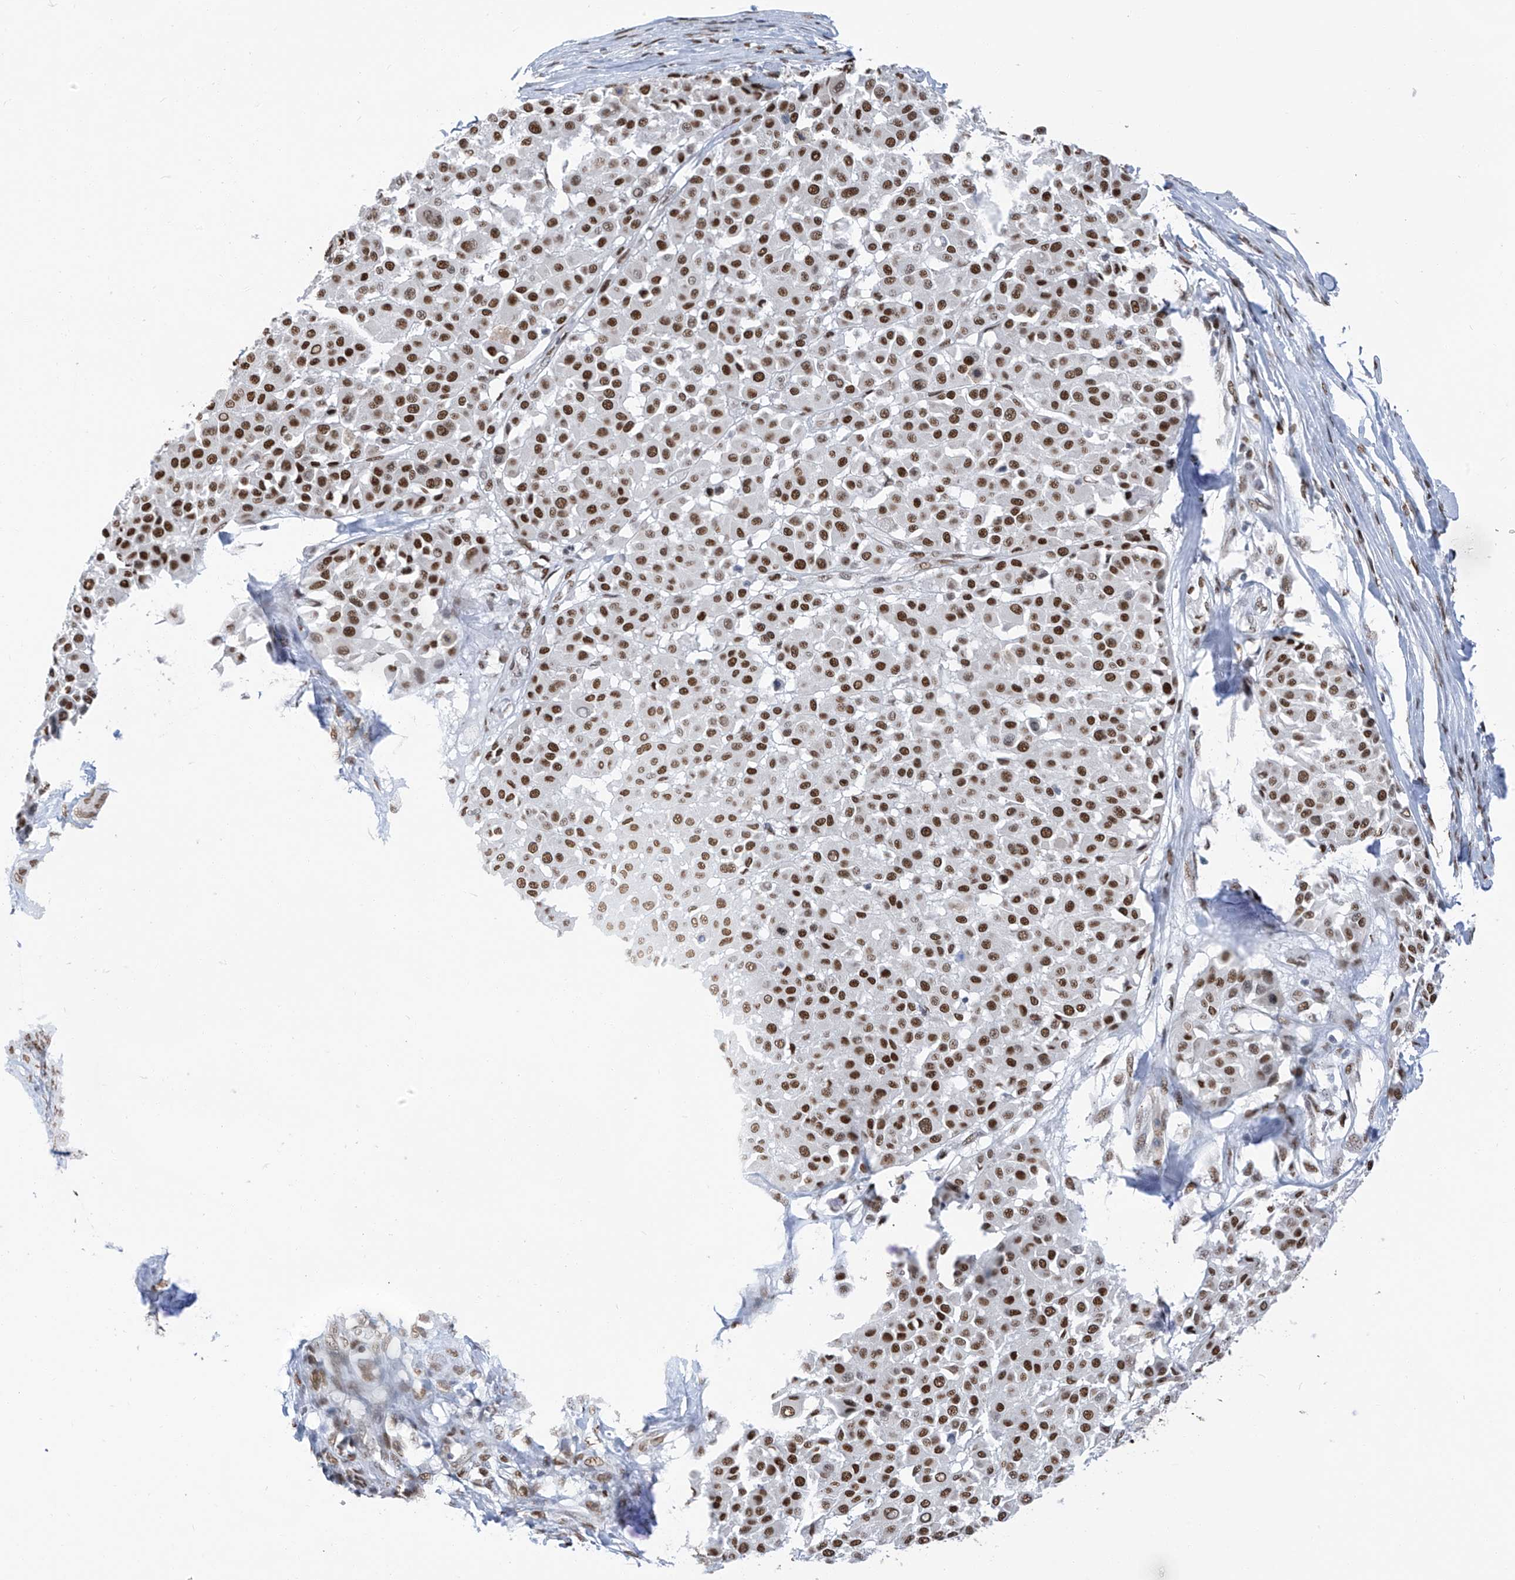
{"staining": {"intensity": "moderate", "quantity": ">75%", "location": "nuclear"}, "tissue": "melanoma", "cell_type": "Tumor cells", "image_type": "cancer", "snomed": [{"axis": "morphology", "description": "Malignant melanoma, Metastatic site"}, {"axis": "topography", "description": "Soft tissue"}], "caption": "Moderate nuclear staining for a protein is present in approximately >75% of tumor cells of malignant melanoma (metastatic site) using IHC.", "gene": "KHSRP", "patient": {"sex": "male", "age": 41}}